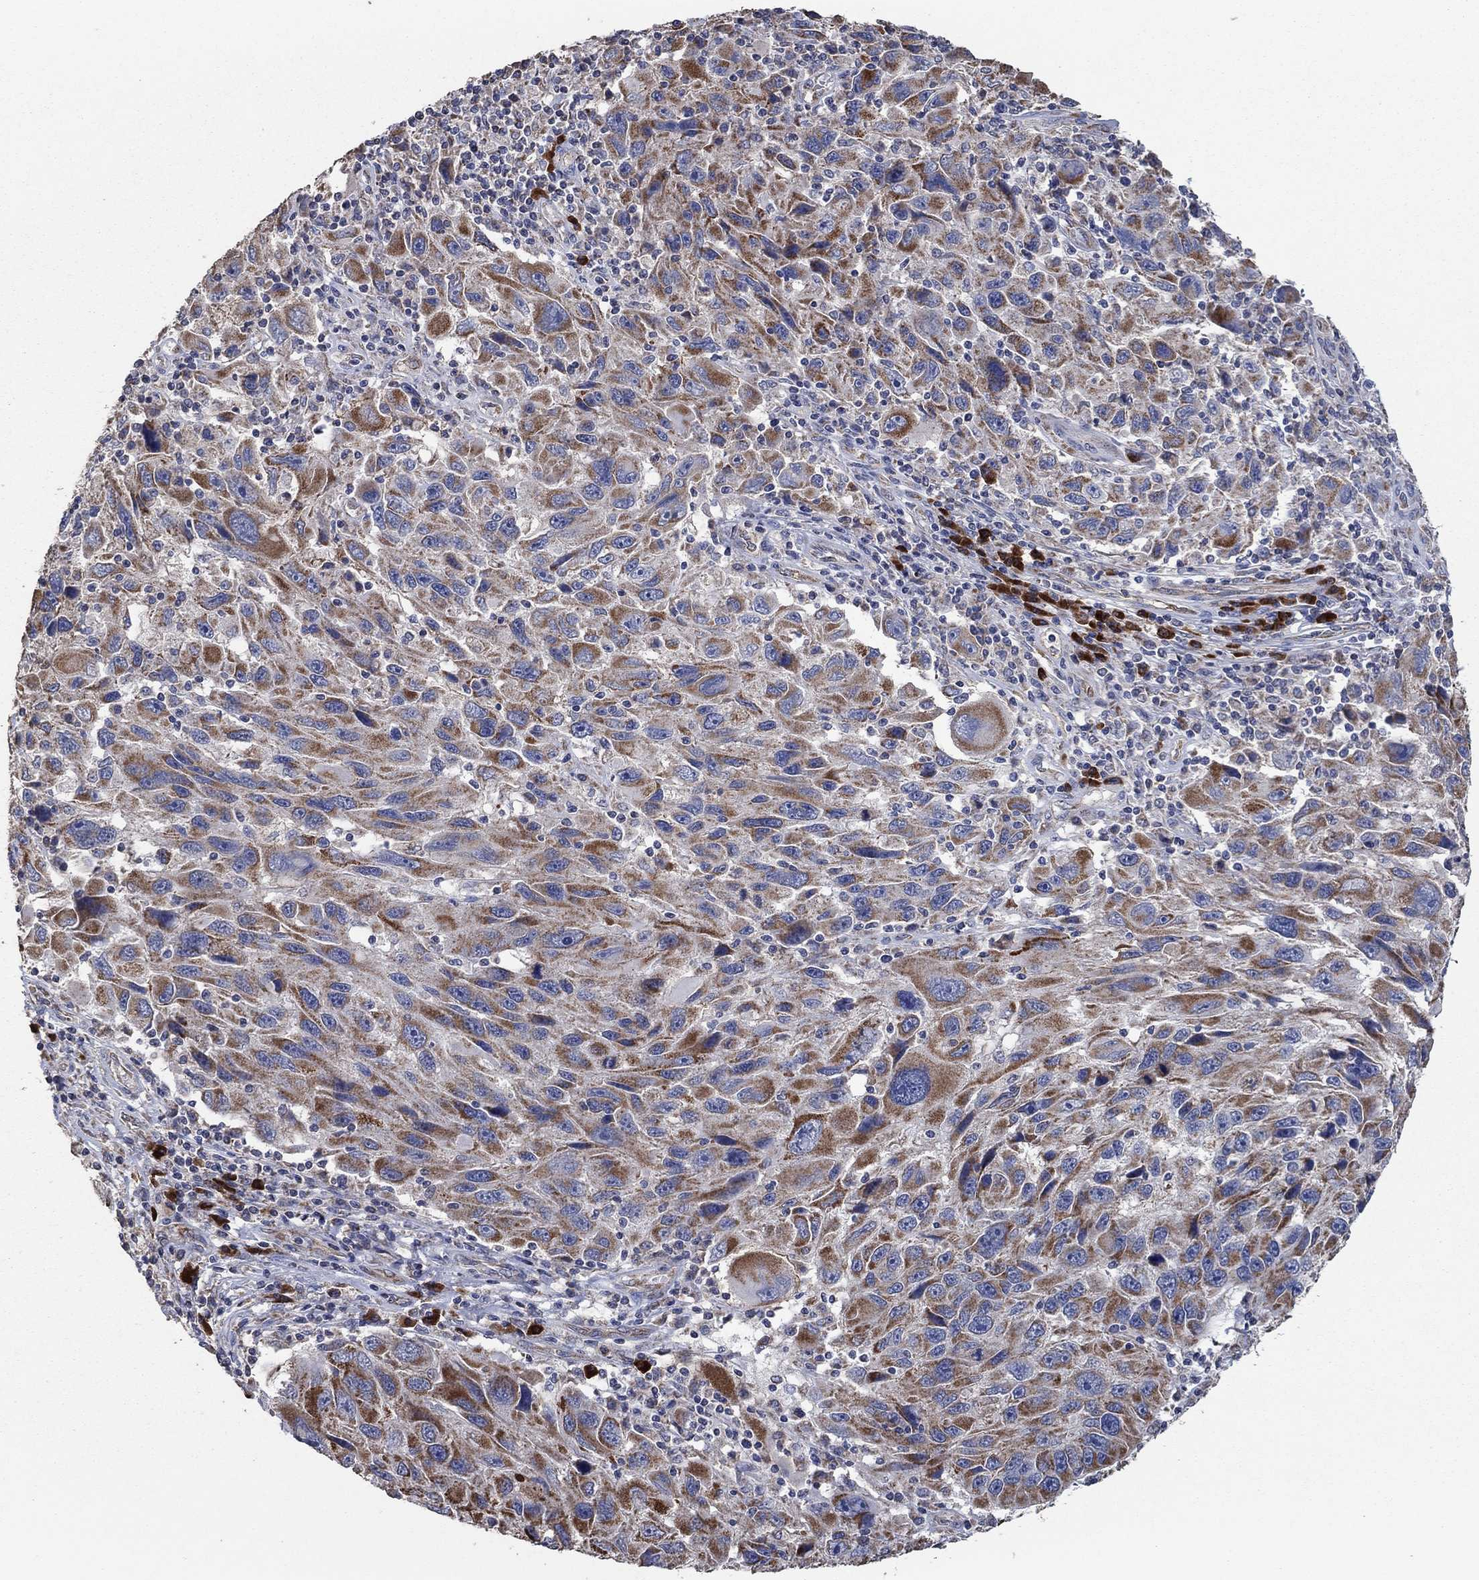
{"staining": {"intensity": "moderate", "quantity": ">75%", "location": "cytoplasmic/membranous"}, "tissue": "melanoma", "cell_type": "Tumor cells", "image_type": "cancer", "snomed": [{"axis": "morphology", "description": "Malignant melanoma, NOS"}, {"axis": "topography", "description": "Skin"}], "caption": "A brown stain highlights moderate cytoplasmic/membranous staining of a protein in melanoma tumor cells. (DAB (3,3'-diaminobenzidine) IHC with brightfield microscopy, high magnification).", "gene": "HID1", "patient": {"sex": "male", "age": 53}}